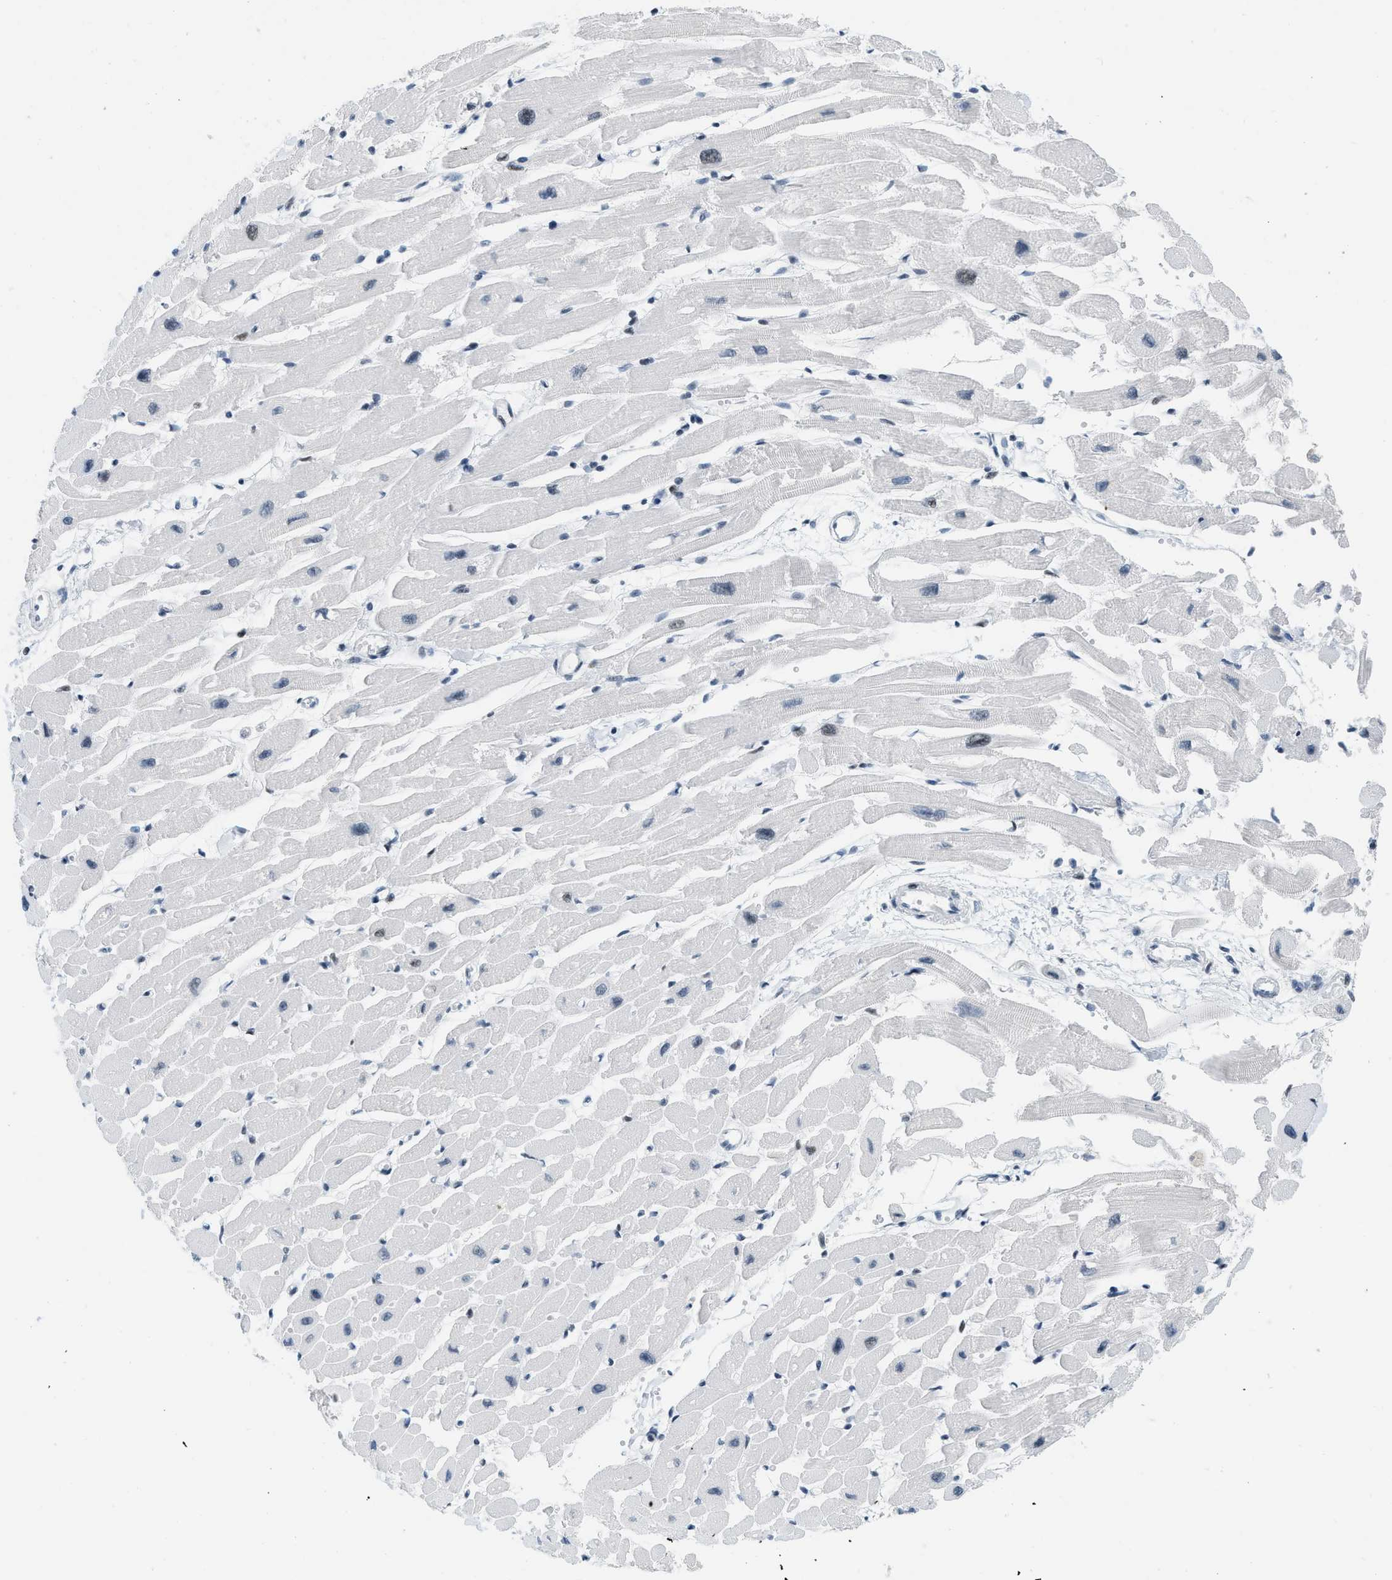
{"staining": {"intensity": "weak", "quantity": "<25%", "location": "nuclear"}, "tissue": "heart muscle", "cell_type": "Cardiomyocytes", "image_type": "normal", "snomed": [{"axis": "morphology", "description": "Normal tissue, NOS"}, {"axis": "topography", "description": "Heart"}], "caption": "The histopathology image demonstrates no significant staining in cardiomyocytes of heart muscle.", "gene": "PBX1", "patient": {"sex": "female", "age": 54}}